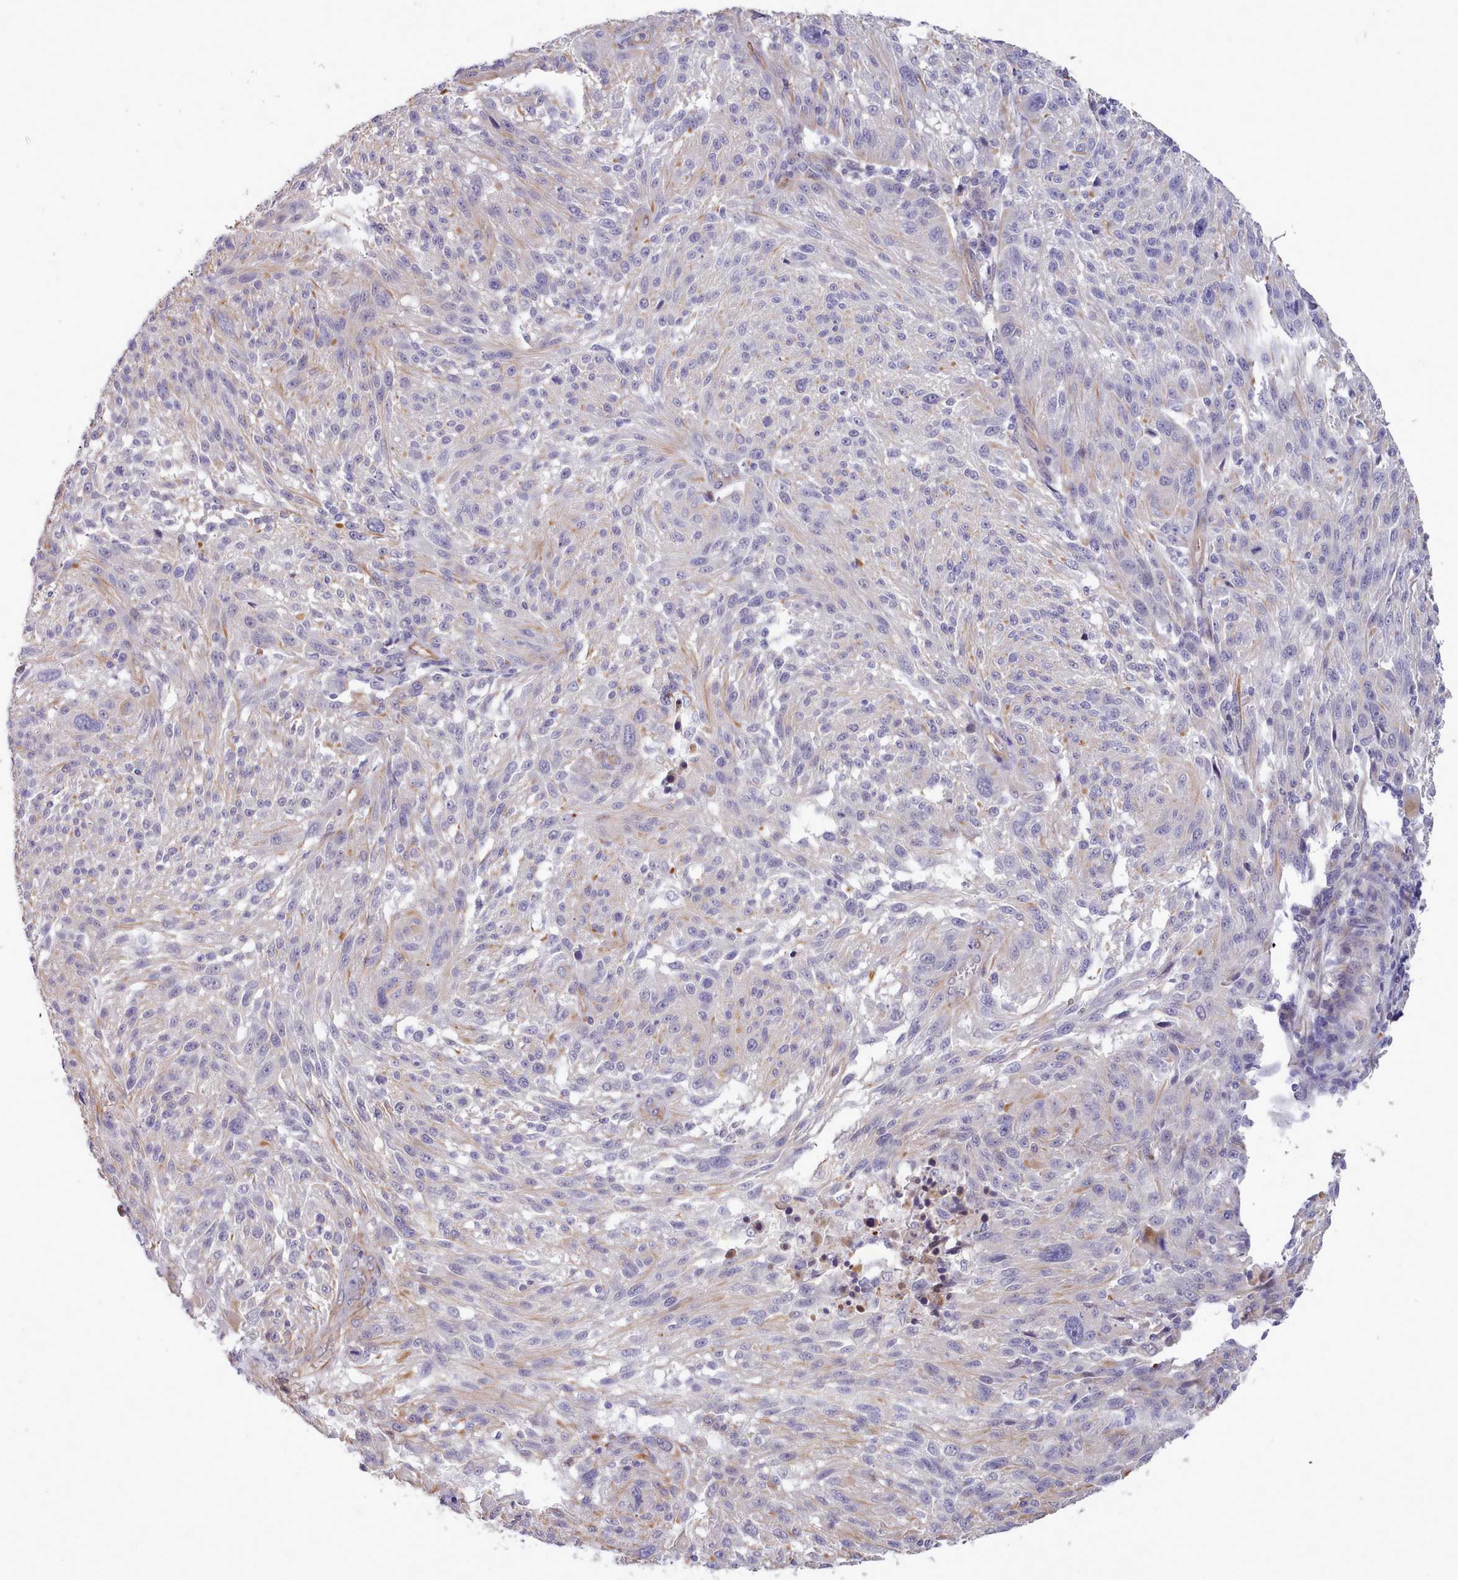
{"staining": {"intensity": "negative", "quantity": "none", "location": "none"}, "tissue": "melanoma", "cell_type": "Tumor cells", "image_type": "cancer", "snomed": [{"axis": "morphology", "description": "Malignant melanoma, NOS"}, {"axis": "topography", "description": "Skin"}], "caption": "Immunohistochemistry (IHC) micrograph of neoplastic tissue: human melanoma stained with DAB (3,3'-diaminobenzidine) exhibits no significant protein expression in tumor cells. (Stains: DAB IHC with hematoxylin counter stain, Microscopy: brightfield microscopy at high magnification).", "gene": "ZC3H13", "patient": {"sex": "male", "age": 53}}